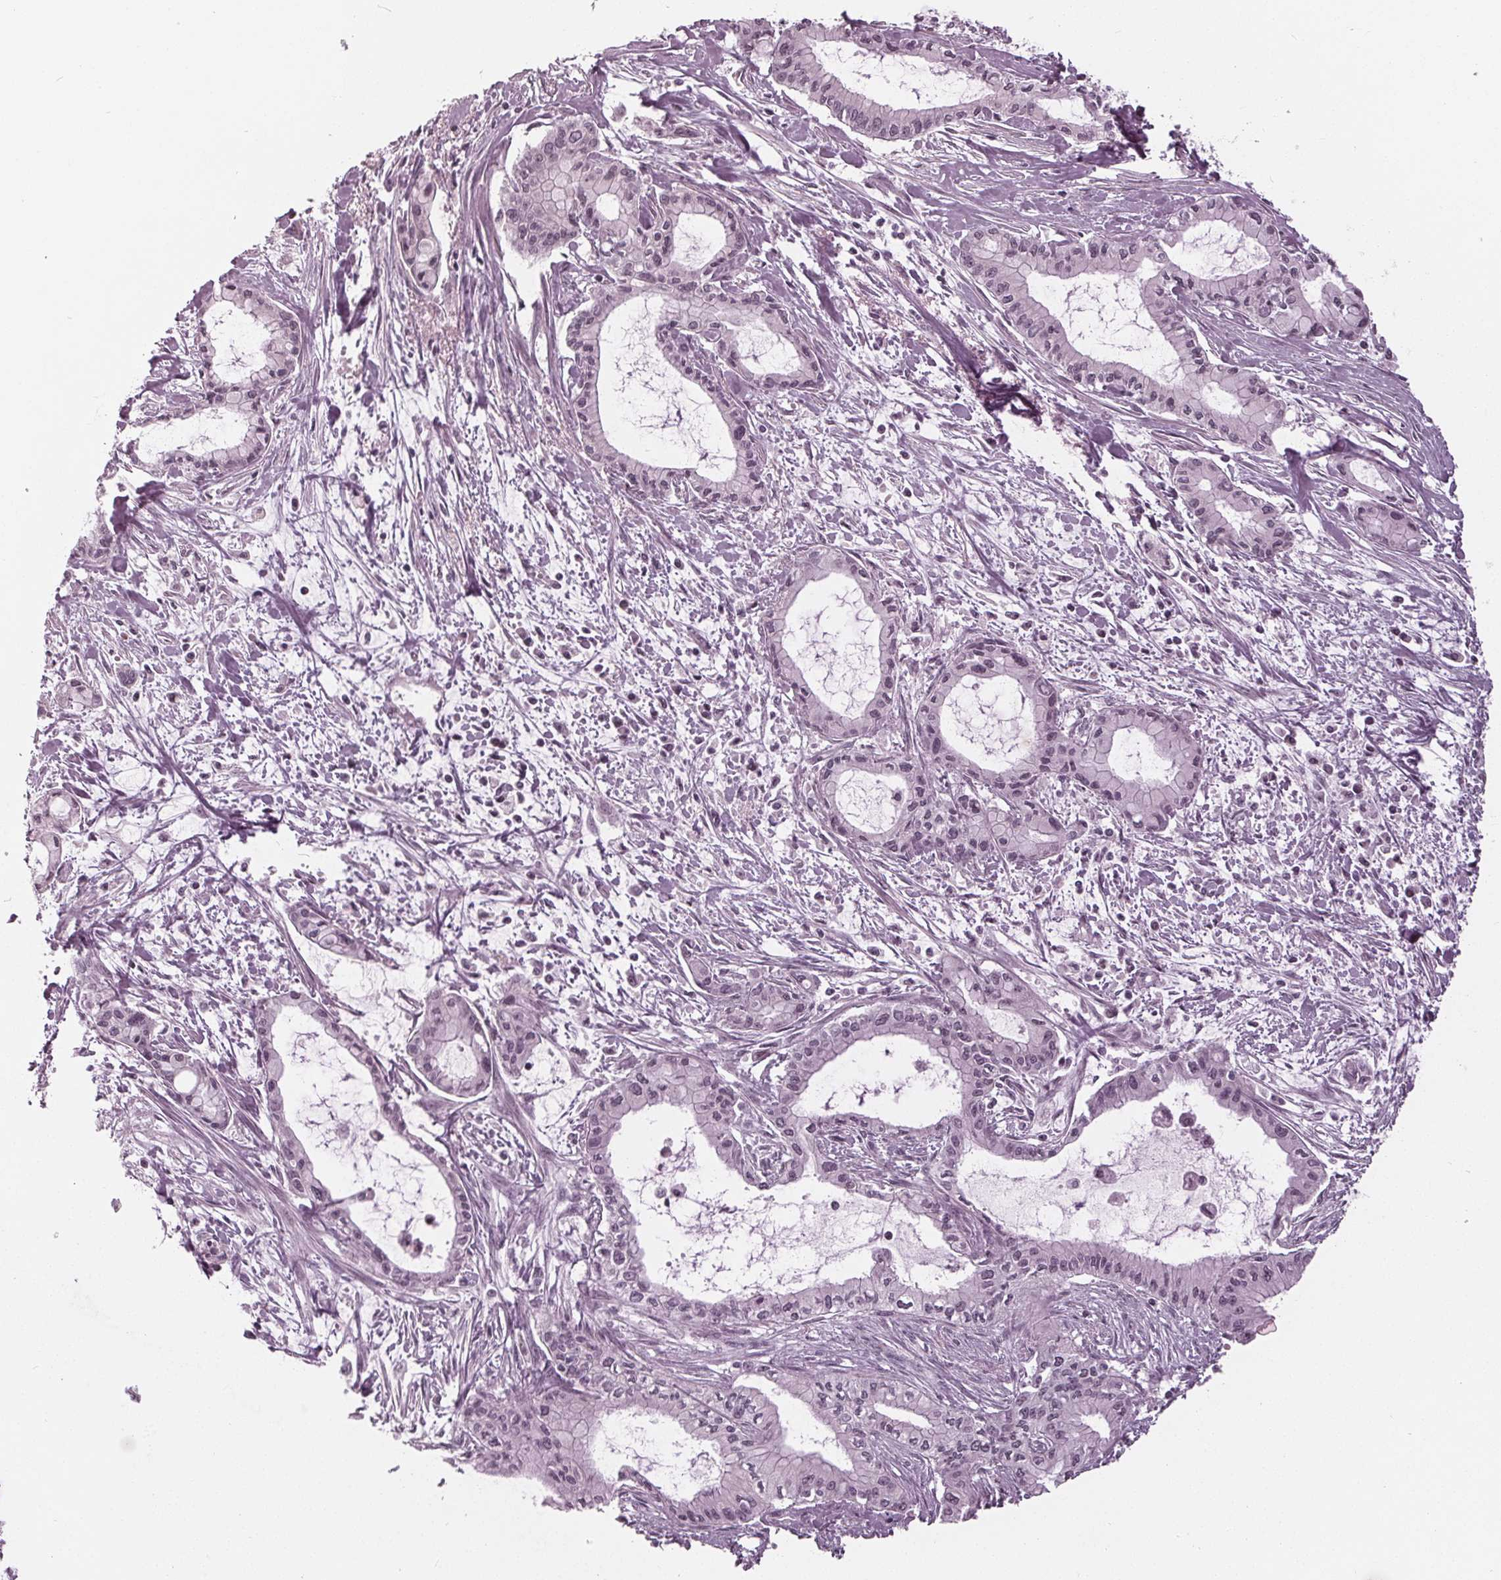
{"staining": {"intensity": "negative", "quantity": "none", "location": "none"}, "tissue": "pancreatic cancer", "cell_type": "Tumor cells", "image_type": "cancer", "snomed": [{"axis": "morphology", "description": "Adenocarcinoma, NOS"}, {"axis": "topography", "description": "Pancreas"}], "caption": "Immunohistochemistry of human adenocarcinoma (pancreatic) shows no positivity in tumor cells. Brightfield microscopy of immunohistochemistry (IHC) stained with DAB (brown) and hematoxylin (blue), captured at high magnification.", "gene": "ADPRHL1", "patient": {"sex": "male", "age": 48}}